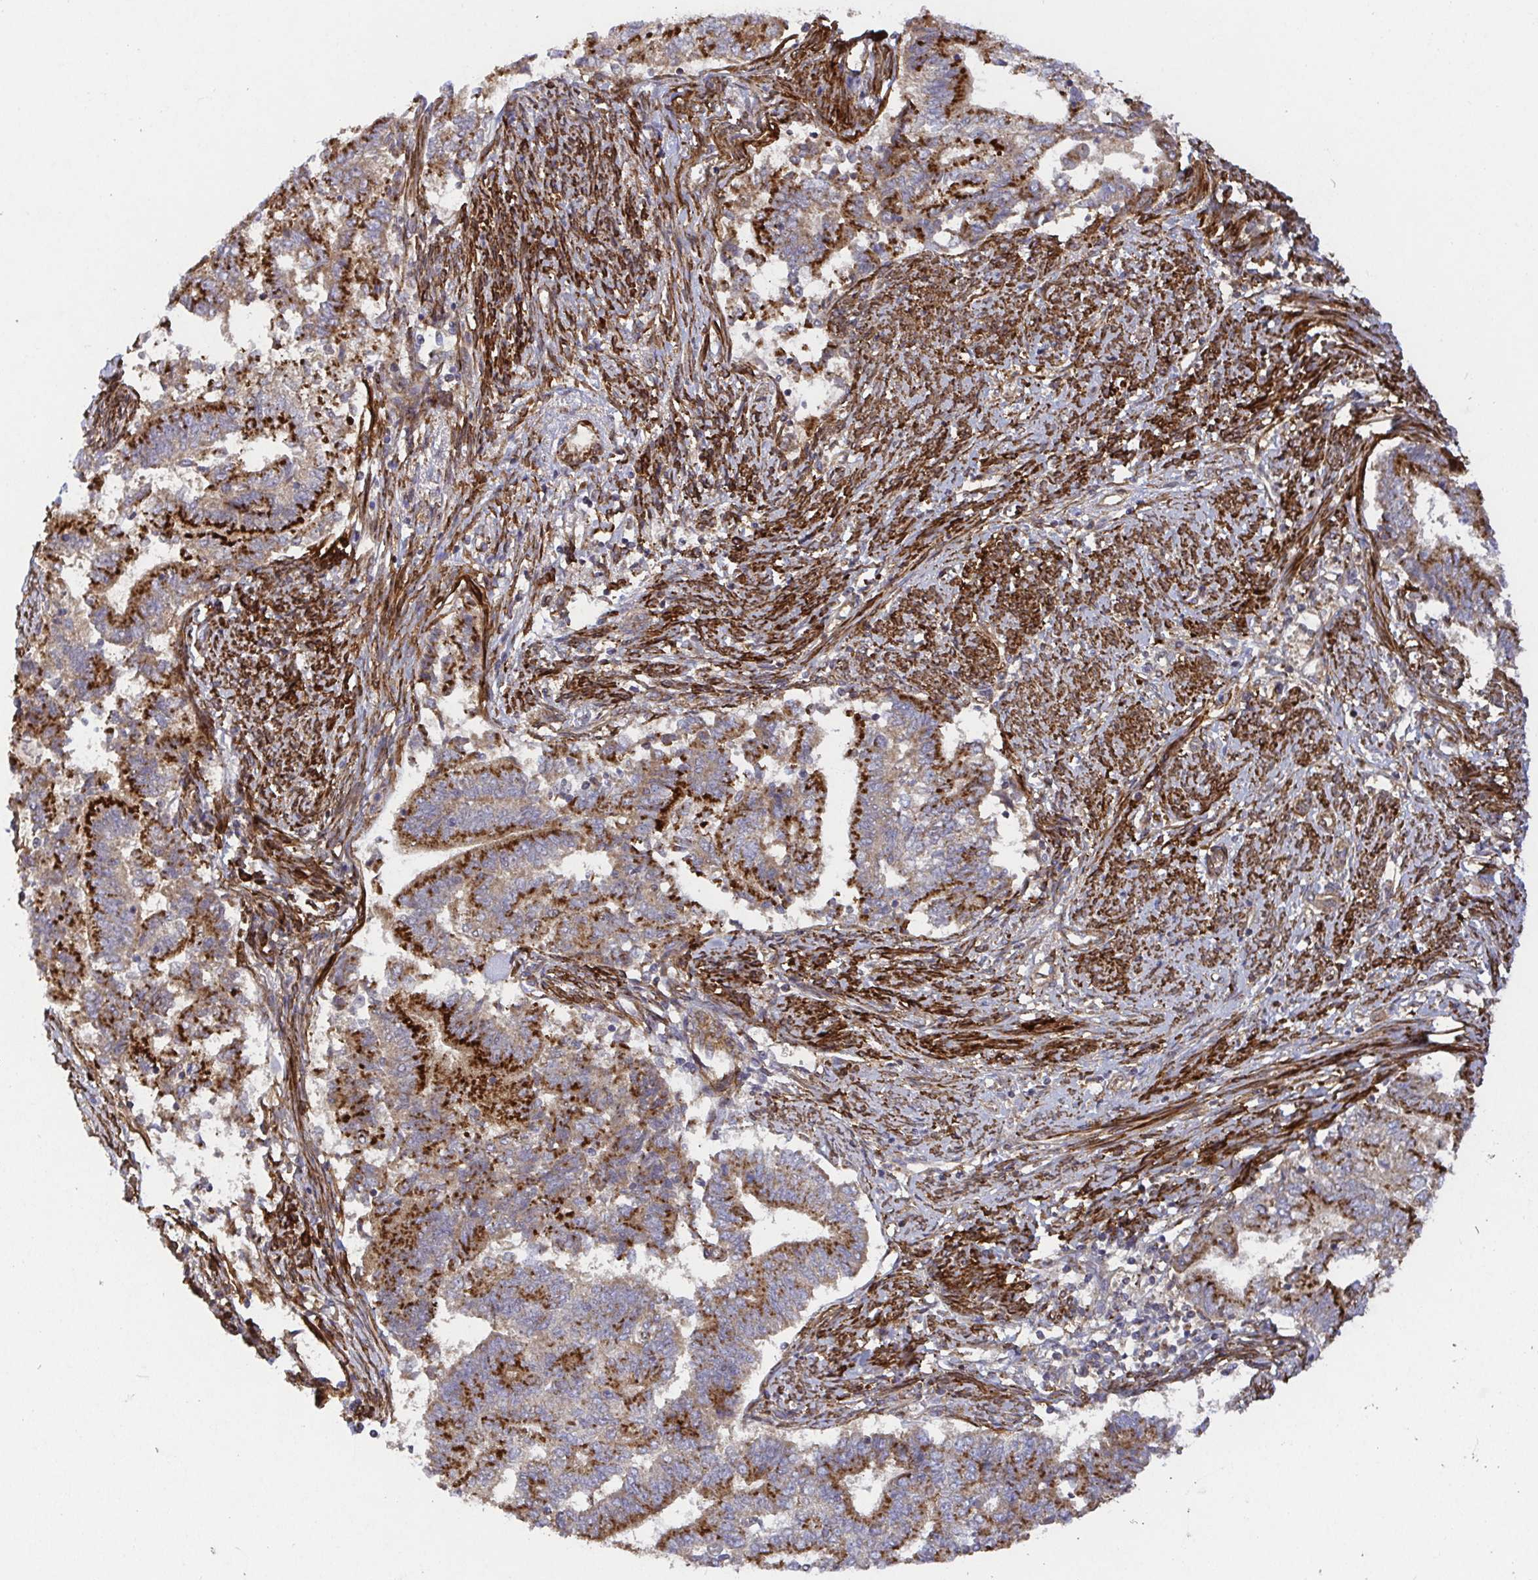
{"staining": {"intensity": "strong", "quantity": ">75%", "location": "cytoplasmic/membranous"}, "tissue": "endometrial cancer", "cell_type": "Tumor cells", "image_type": "cancer", "snomed": [{"axis": "morphology", "description": "Adenocarcinoma, NOS"}, {"axis": "topography", "description": "Endometrium"}], "caption": "Strong cytoplasmic/membranous staining for a protein is appreciated in about >75% of tumor cells of endometrial cancer (adenocarcinoma) using immunohistochemistry.", "gene": "TM9SF4", "patient": {"sex": "female", "age": 65}}